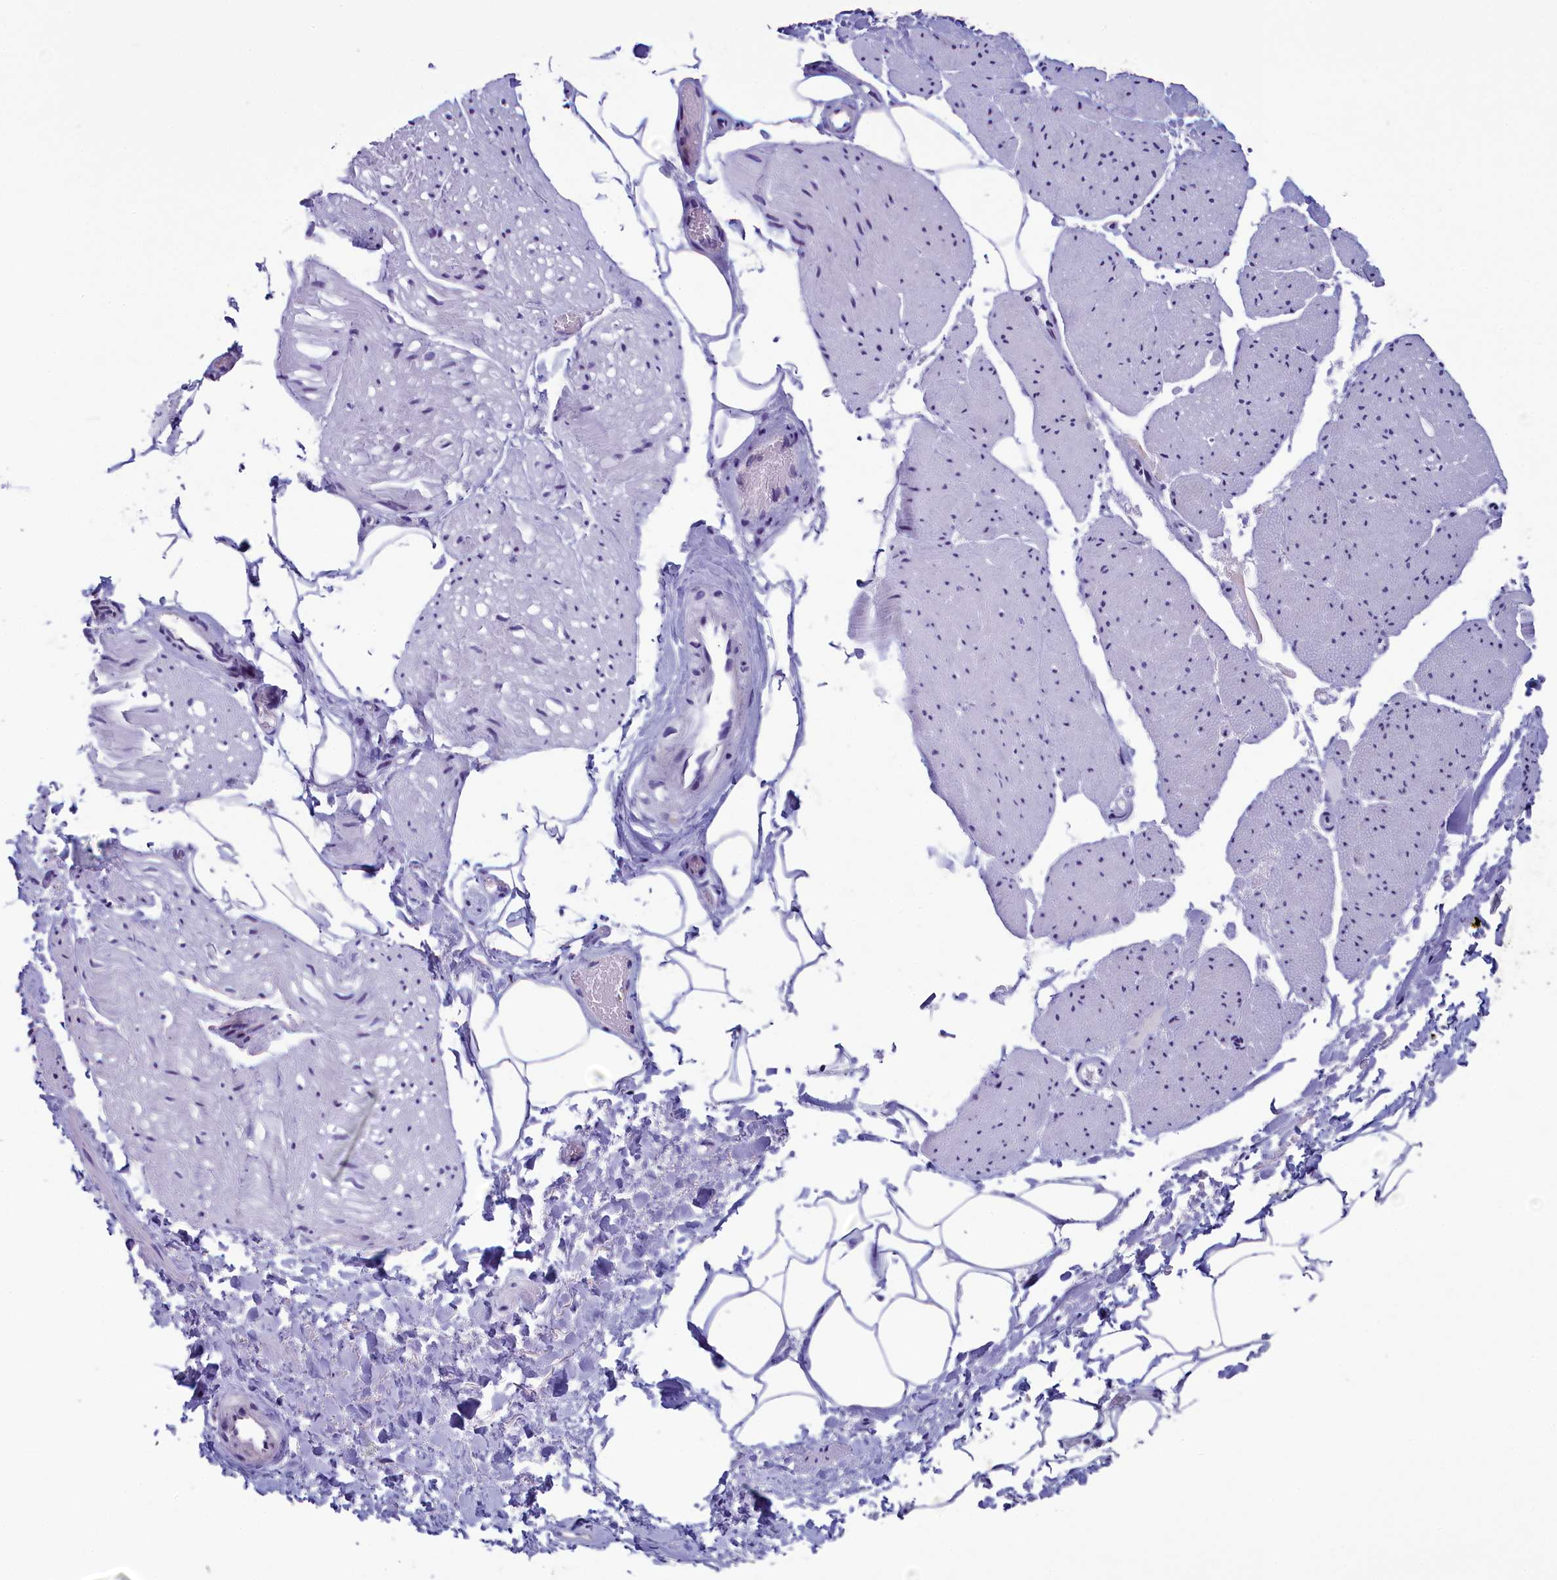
{"staining": {"intensity": "negative", "quantity": "none", "location": "none"}, "tissue": "adipose tissue", "cell_type": "Adipocytes", "image_type": "normal", "snomed": [{"axis": "morphology", "description": "Normal tissue, NOS"}, {"axis": "morphology", "description": "Adenocarcinoma, Low grade"}, {"axis": "topography", "description": "Prostate"}, {"axis": "topography", "description": "Peripheral nerve tissue"}], "caption": "A micrograph of adipose tissue stained for a protein reveals no brown staining in adipocytes. Nuclei are stained in blue.", "gene": "CNEP1R1", "patient": {"sex": "male", "age": 63}}